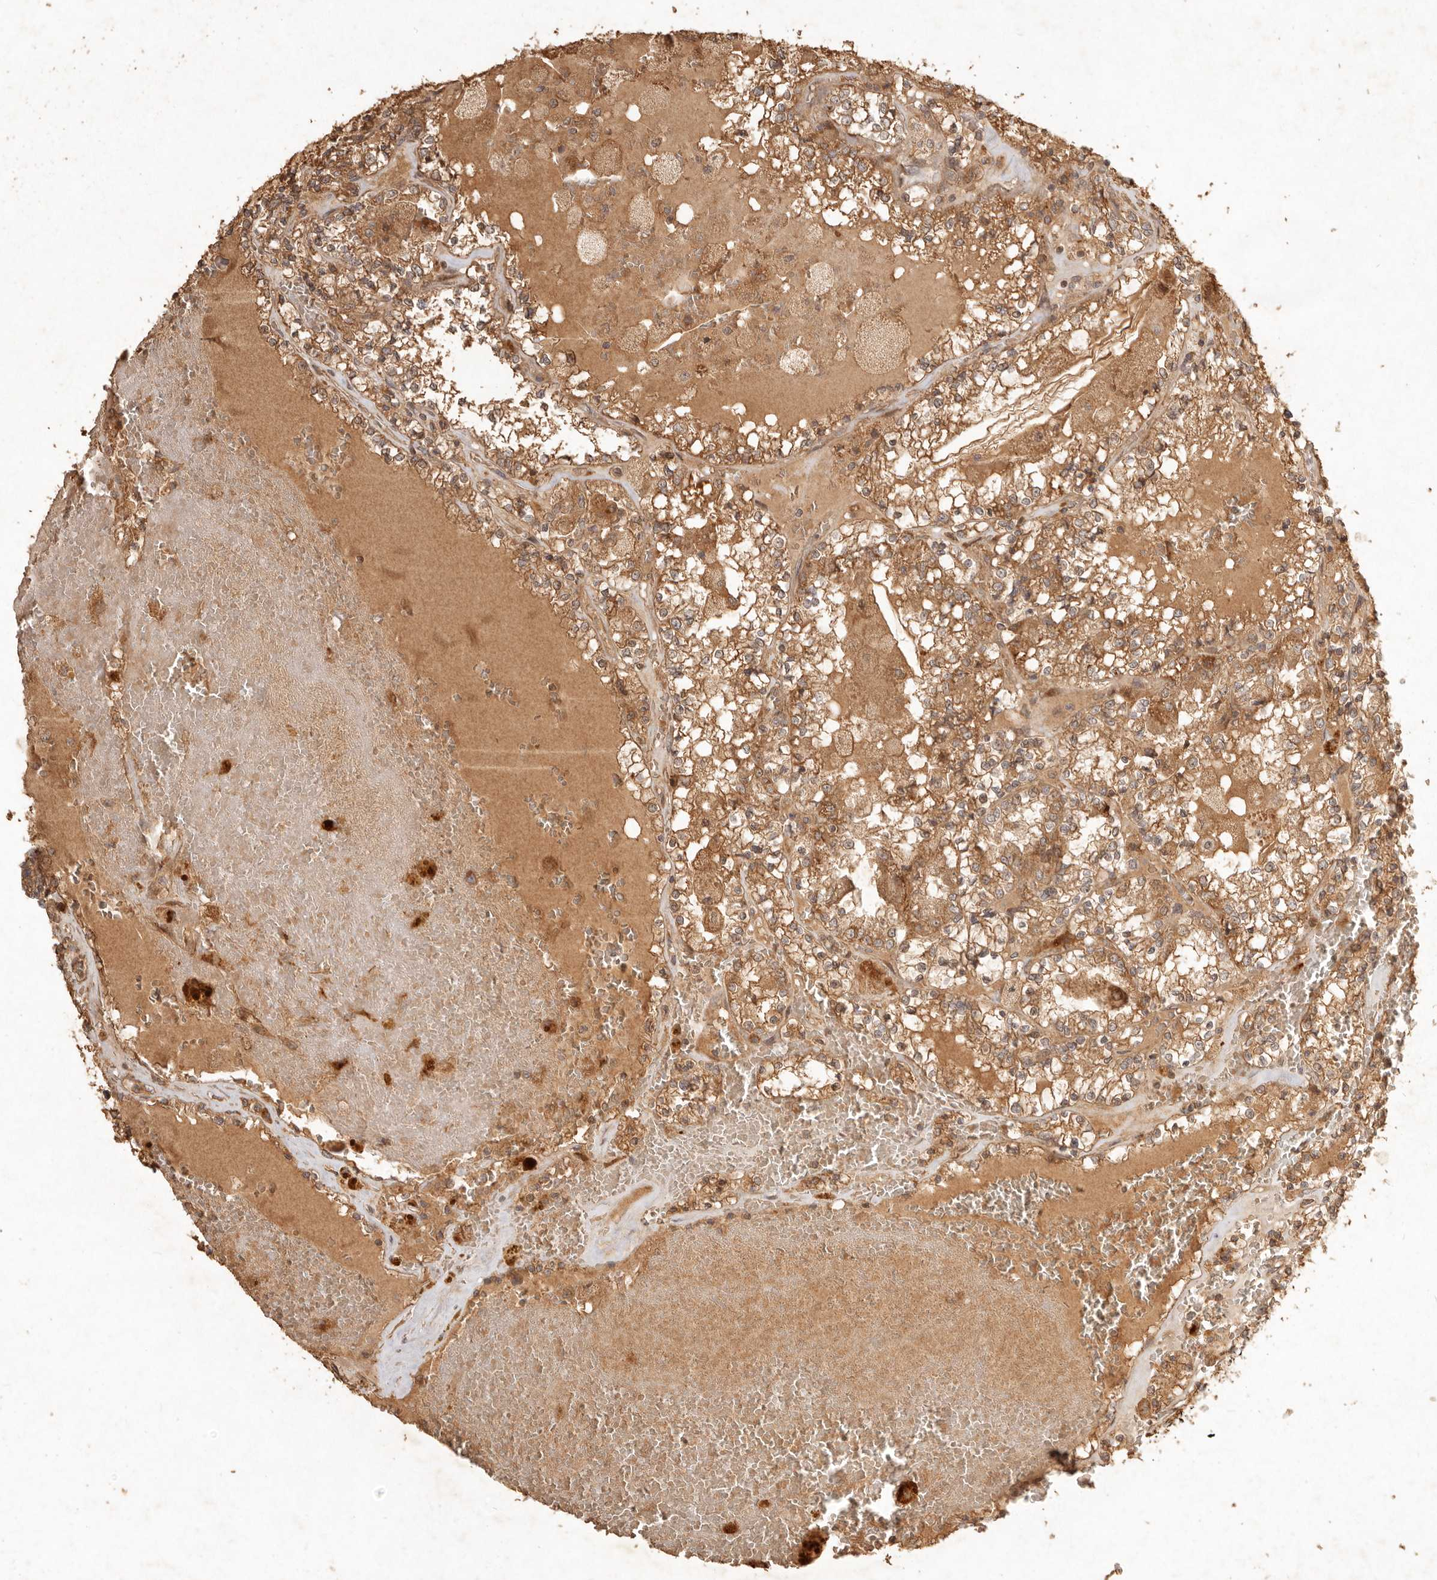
{"staining": {"intensity": "moderate", "quantity": ">75%", "location": "cytoplasmic/membranous"}, "tissue": "renal cancer", "cell_type": "Tumor cells", "image_type": "cancer", "snomed": [{"axis": "morphology", "description": "Adenocarcinoma, NOS"}, {"axis": "topography", "description": "Kidney"}], "caption": "Immunohistochemistry (IHC) micrograph of human renal adenocarcinoma stained for a protein (brown), which demonstrates medium levels of moderate cytoplasmic/membranous expression in approximately >75% of tumor cells.", "gene": "CLEC4C", "patient": {"sex": "female", "age": 56}}